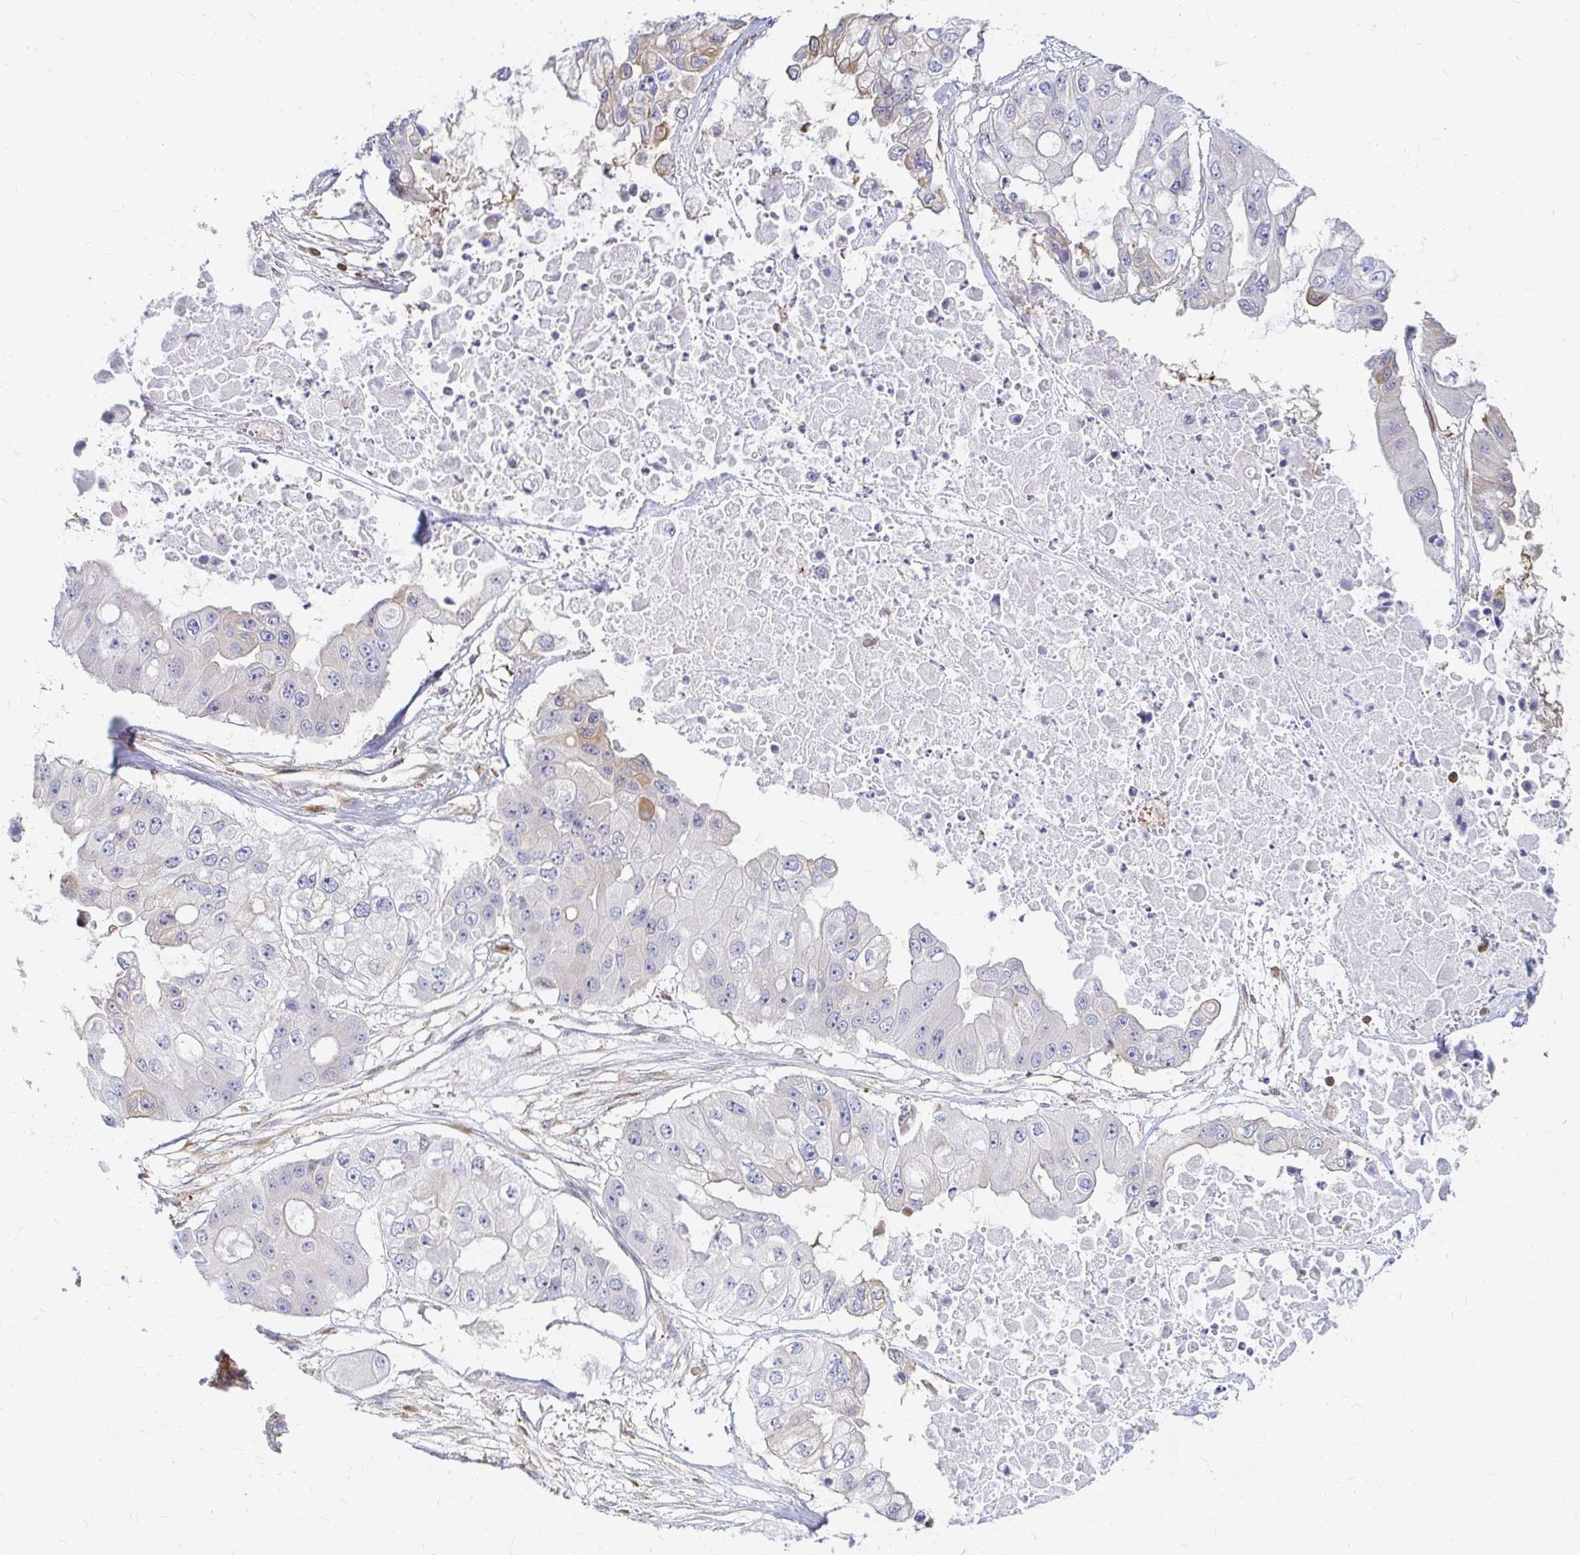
{"staining": {"intensity": "negative", "quantity": "none", "location": "none"}, "tissue": "ovarian cancer", "cell_type": "Tumor cells", "image_type": "cancer", "snomed": [{"axis": "morphology", "description": "Cystadenocarcinoma, serous, NOS"}, {"axis": "topography", "description": "Ovary"}], "caption": "The micrograph demonstrates no significant staining in tumor cells of ovarian cancer (serous cystadenocarcinoma).", "gene": "CAST", "patient": {"sex": "female", "age": 56}}